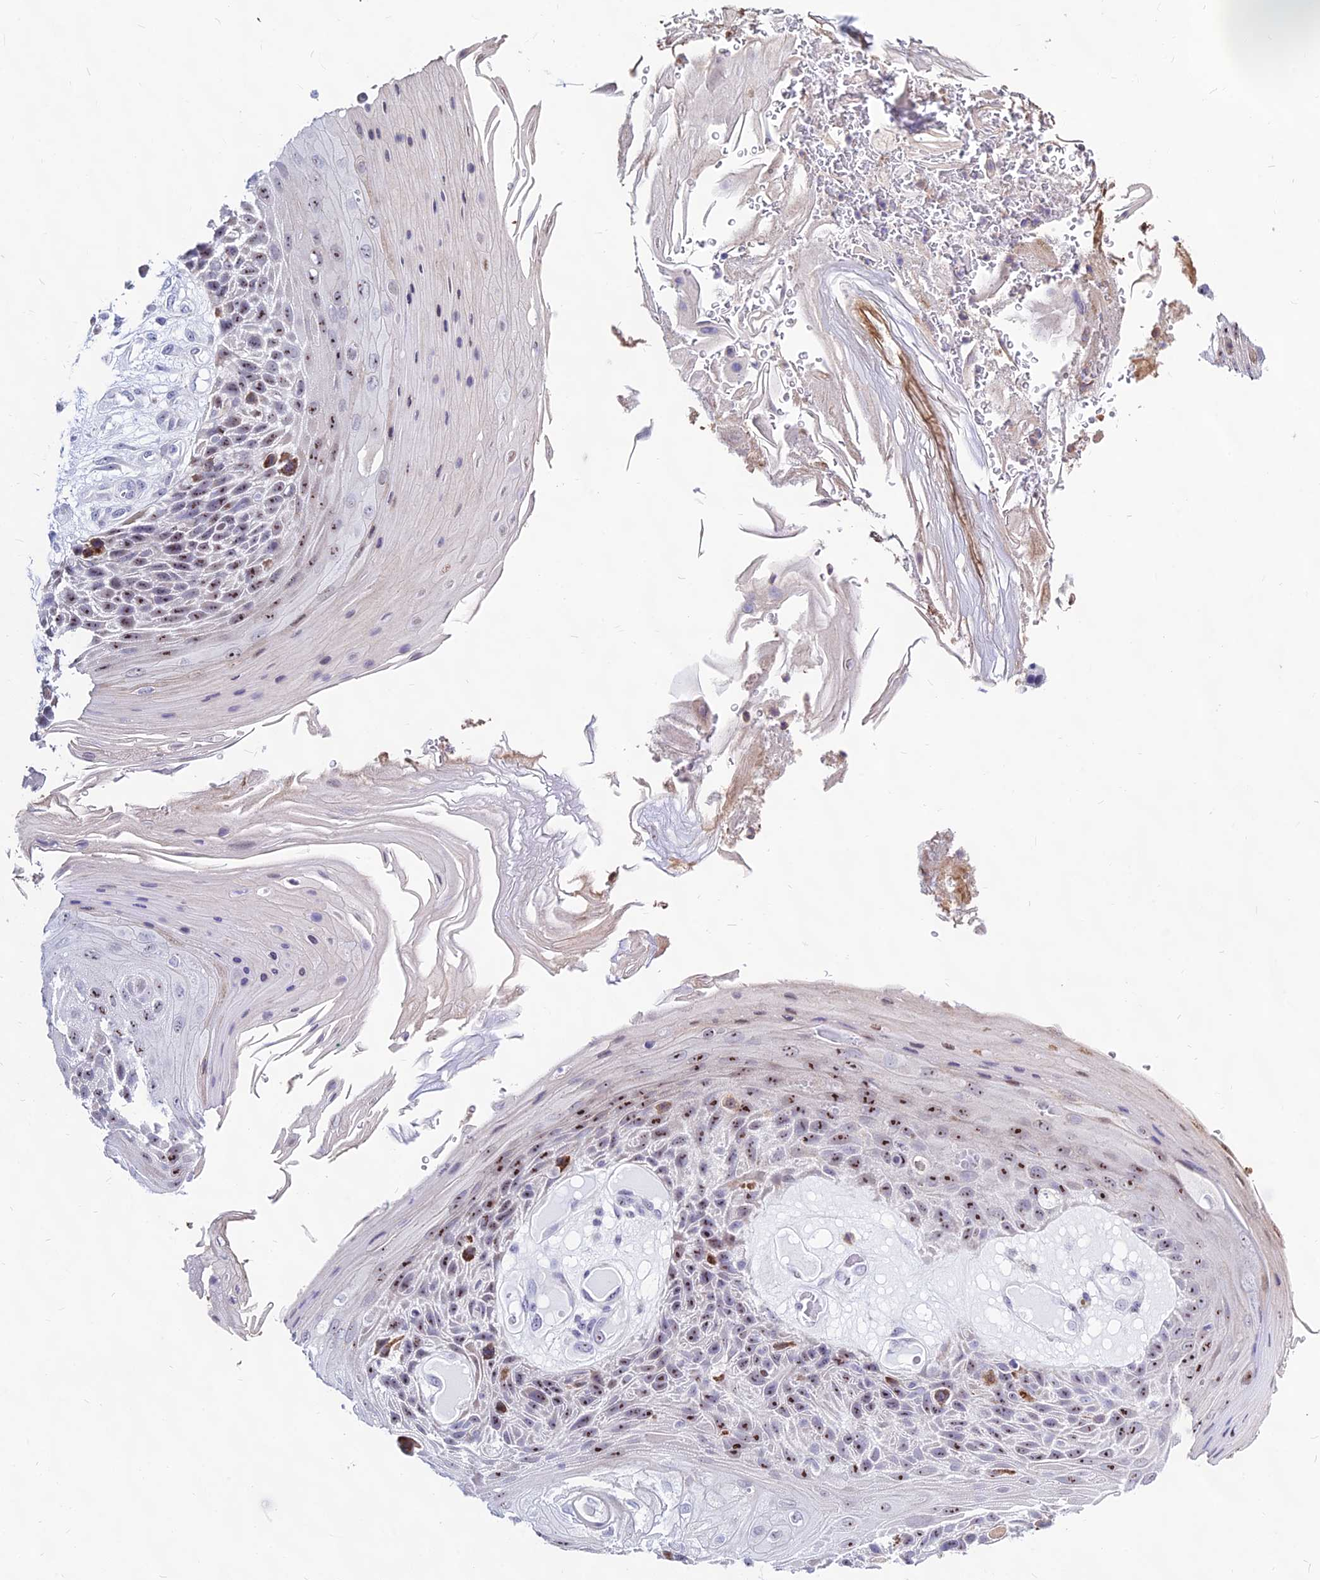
{"staining": {"intensity": "strong", "quantity": "25%-75%", "location": "nuclear"}, "tissue": "skin cancer", "cell_type": "Tumor cells", "image_type": "cancer", "snomed": [{"axis": "morphology", "description": "Squamous cell carcinoma, NOS"}, {"axis": "topography", "description": "Skin"}], "caption": "A photomicrograph showing strong nuclear expression in approximately 25%-75% of tumor cells in squamous cell carcinoma (skin), as visualized by brown immunohistochemical staining.", "gene": "KRR1", "patient": {"sex": "female", "age": 88}}